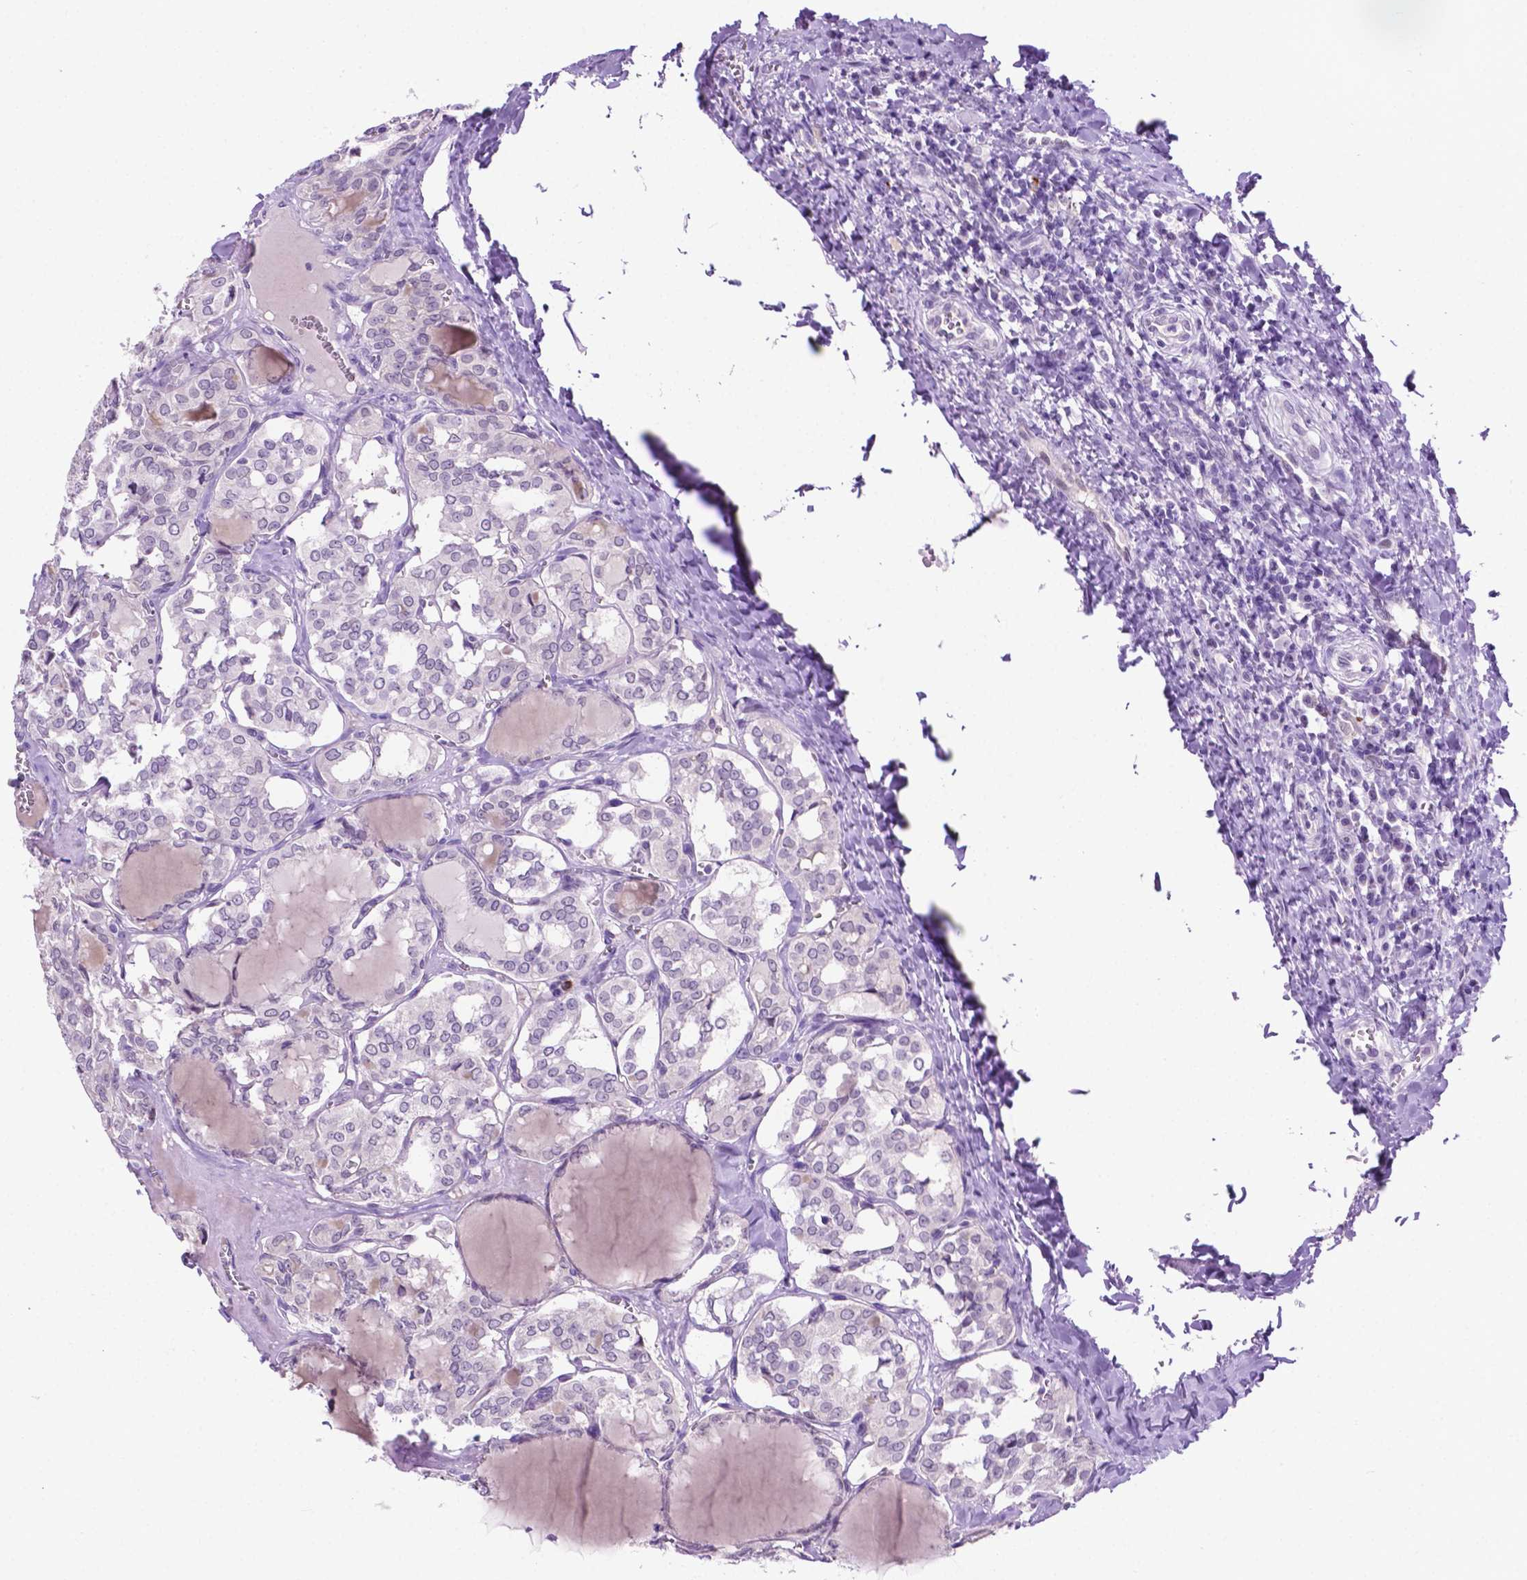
{"staining": {"intensity": "negative", "quantity": "none", "location": "none"}, "tissue": "thyroid cancer", "cell_type": "Tumor cells", "image_type": "cancer", "snomed": [{"axis": "morphology", "description": "Papillary adenocarcinoma, NOS"}, {"axis": "topography", "description": "Thyroid gland"}], "caption": "Immunohistochemical staining of human thyroid cancer (papillary adenocarcinoma) shows no significant expression in tumor cells.", "gene": "MMP27", "patient": {"sex": "female", "age": 41}}